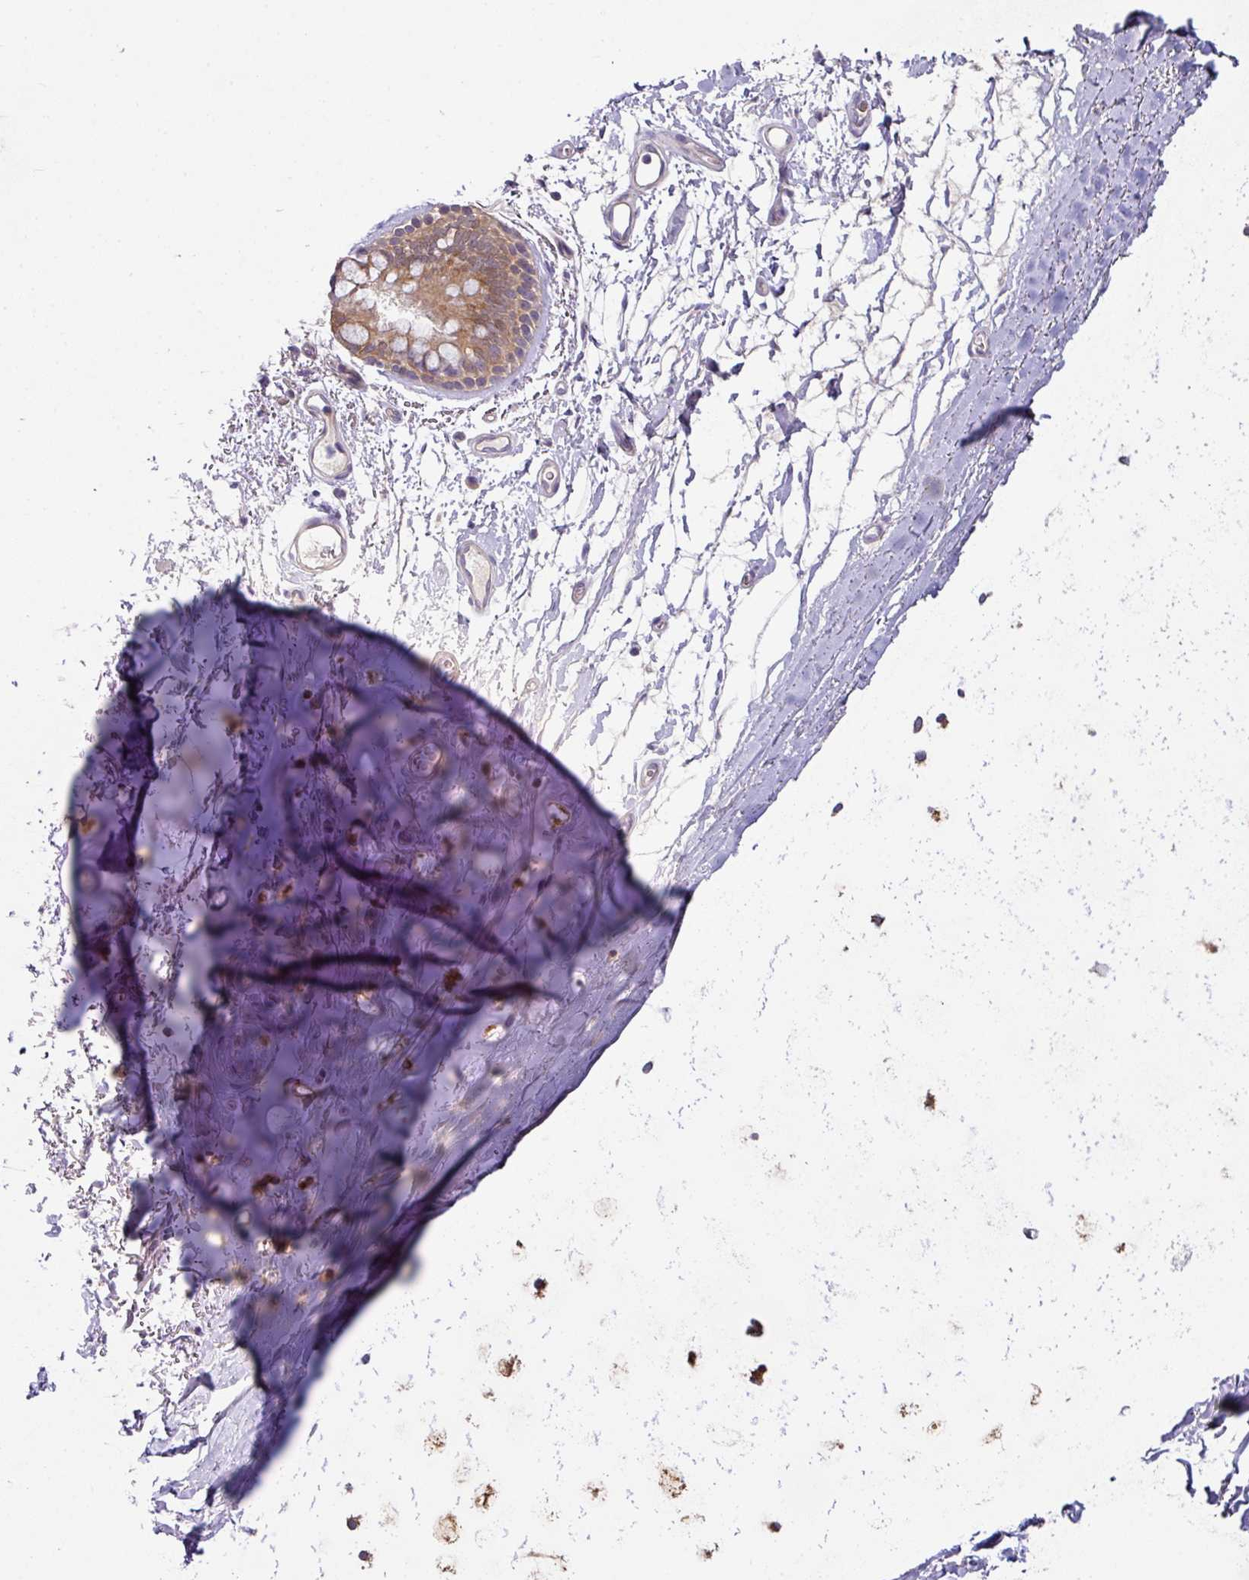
{"staining": {"intensity": "moderate", "quantity": "25%-75%", "location": "cytoplasmic/membranous"}, "tissue": "adipose tissue", "cell_type": "Adipocytes", "image_type": "normal", "snomed": [{"axis": "morphology", "description": "Normal tissue, NOS"}, {"axis": "topography", "description": "Cartilage tissue"}, {"axis": "topography", "description": "Bronchus"}], "caption": "DAB immunohistochemical staining of benign human adipose tissue demonstrates moderate cytoplasmic/membranous protein staining in approximately 25%-75% of adipocytes.", "gene": "SLAMF6", "patient": {"sex": "female", "age": 72}}